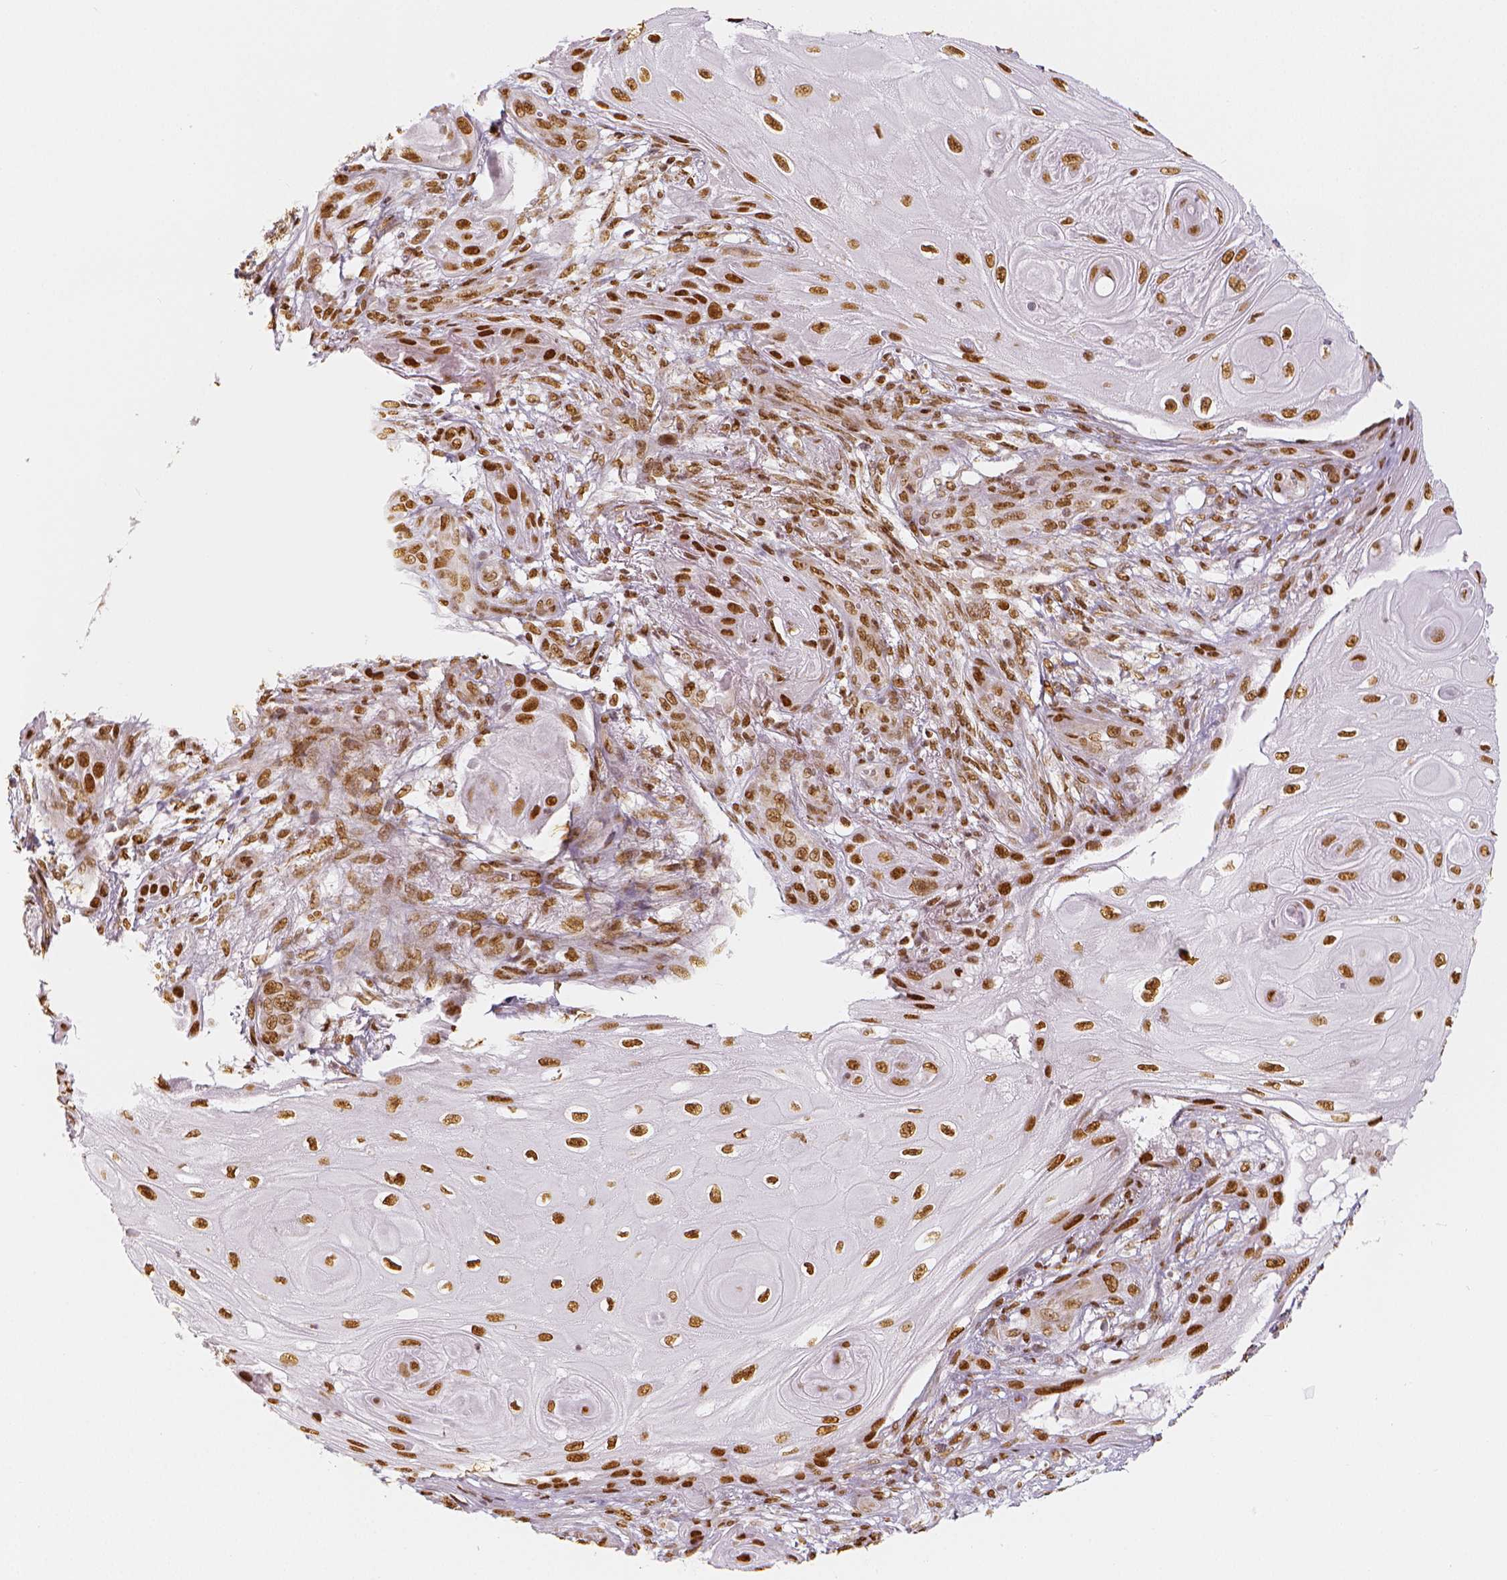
{"staining": {"intensity": "moderate", "quantity": ">75%", "location": "nuclear"}, "tissue": "skin cancer", "cell_type": "Tumor cells", "image_type": "cancer", "snomed": [{"axis": "morphology", "description": "Squamous cell carcinoma, NOS"}, {"axis": "topography", "description": "Skin"}], "caption": "Protein analysis of skin squamous cell carcinoma tissue demonstrates moderate nuclear expression in about >75% of tumor cells.", "gene": "KDM5B", "patient": {"sex": "male", "age": 62}}